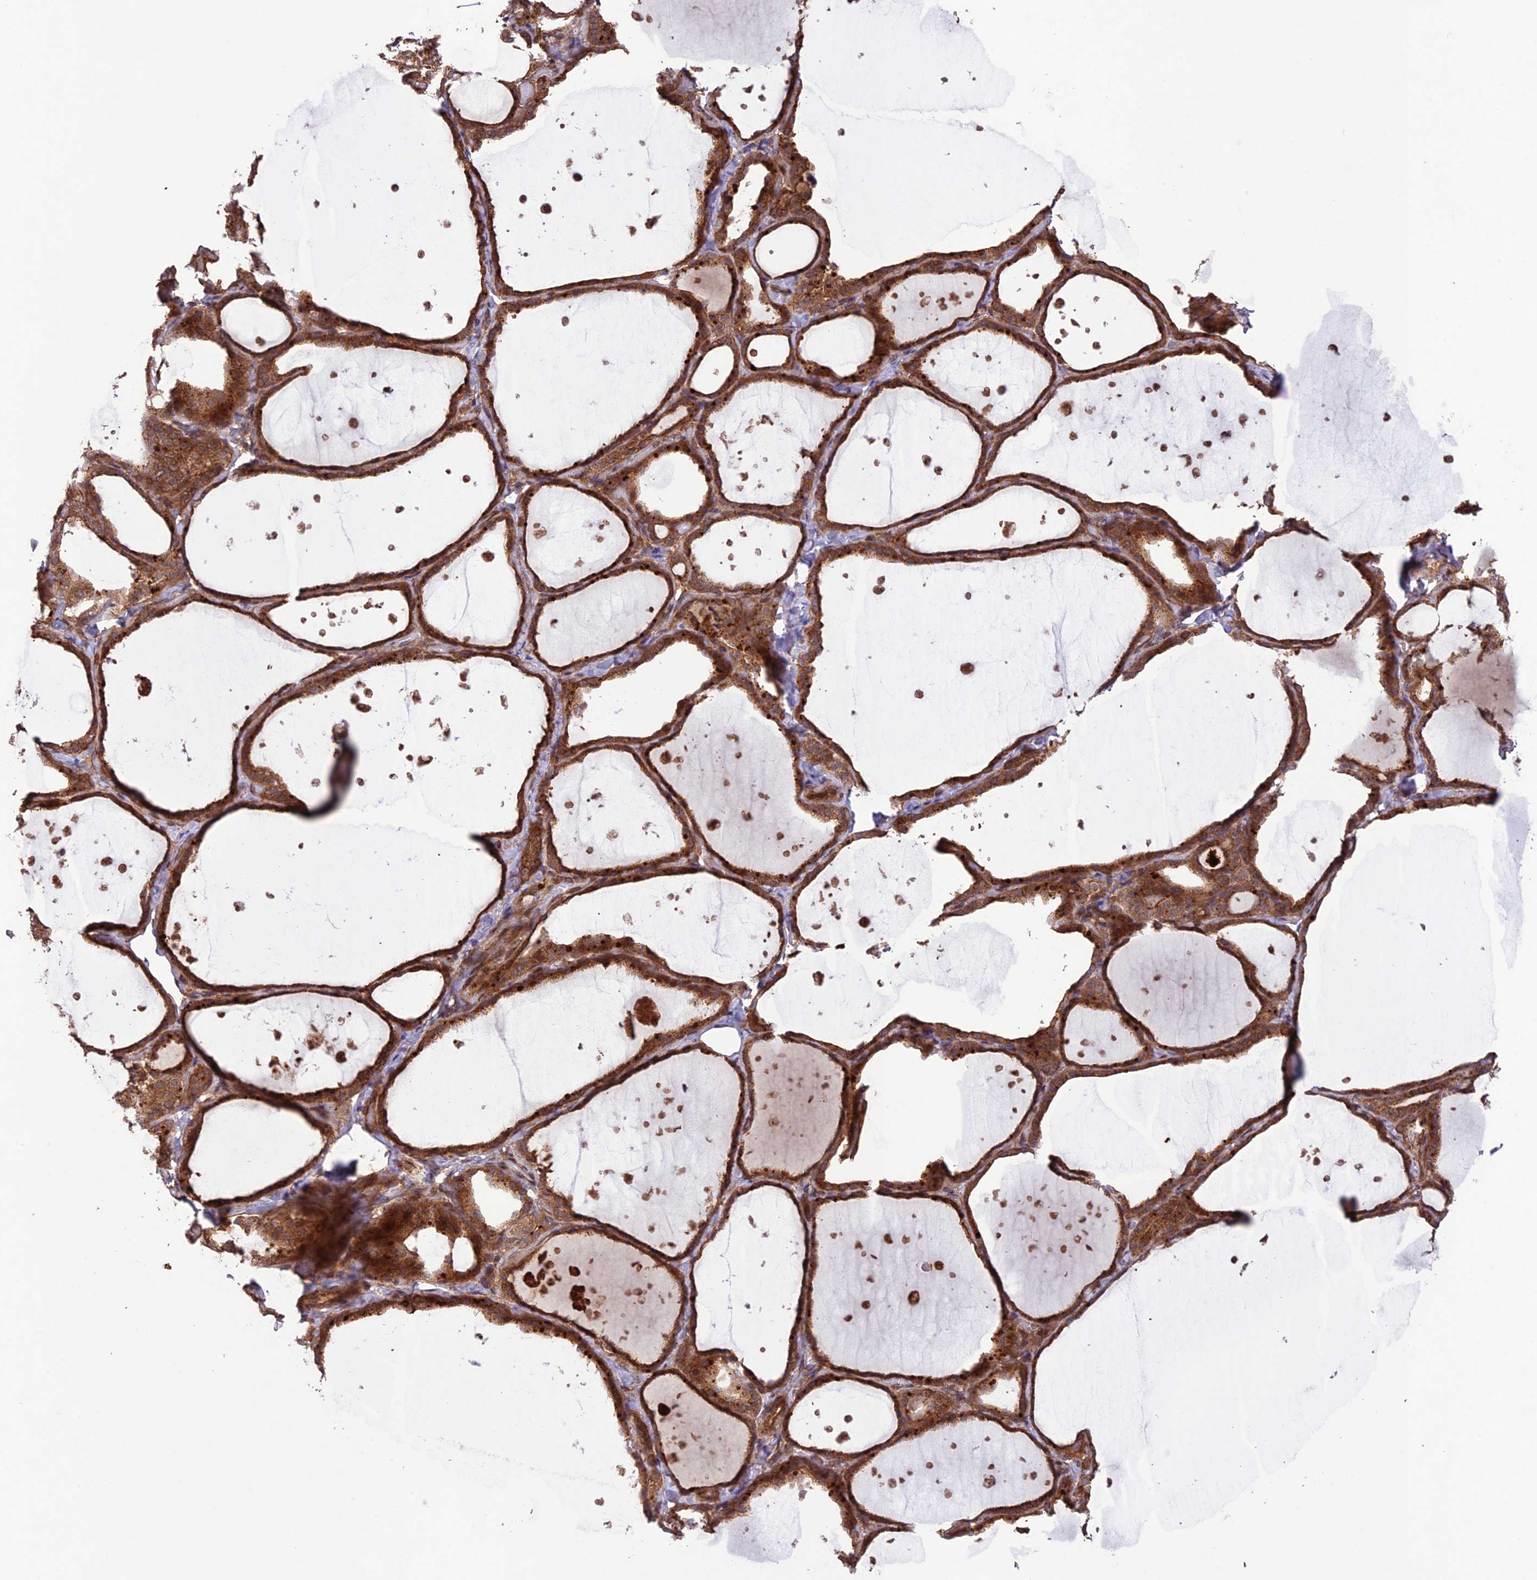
{"staining": {"intensity": "strong", "quantity": ">75%", "location": "cytoplasmic/membranous"}, "tissue": "thyroid gland", "cell_type": "Glandular cells", "image_type": "normal", "snomed": [{"axis": "morphology", "description": "Normal tissue, NOS"}, {"axis": "topography", "description": "Thyroid gland"}], "caption": "This is a micrograph of immunohistochemistry staining of unremarkable thyroid gland, which shows strong staining in the cytoplasmic/membranous of glandular cells.", "gene": "FCHSD1", "patient": {"sex": "female", "age": 44}}